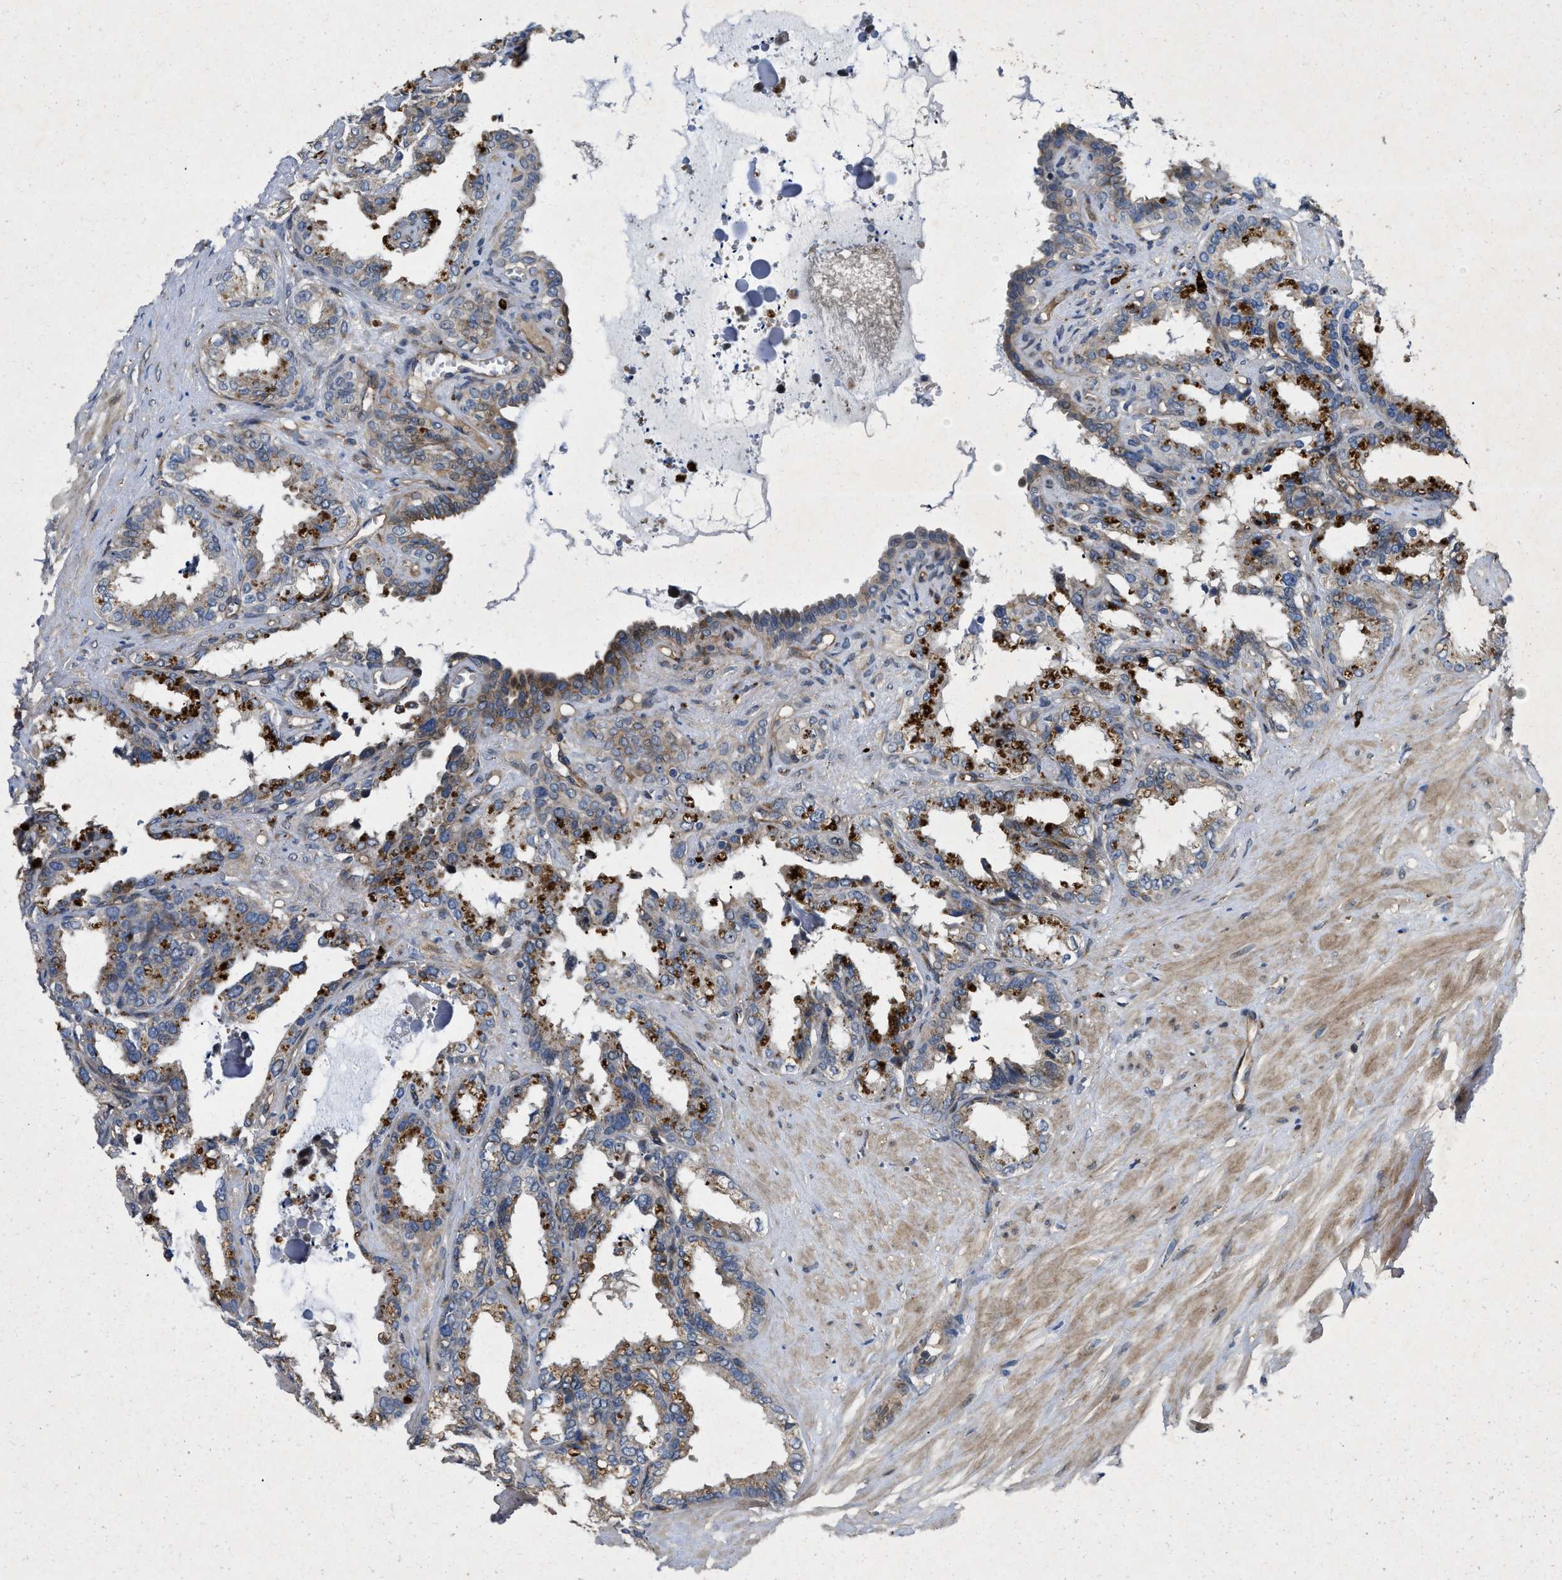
{"staining": {"intensity": "moderate", "quantity": "25%-75%", "location": "cytoplasmic/membranous"}, "tissue": "seminal vesicle", "cell_type": "Glandular cells", "image_type": "normal", "snomed": [{"axis": "morphology", "description": "Normal tissue, NOS"}, {"axis": "topography", "description": "Seminal veicle"}], "caption": "This is an image of IHC staining of normal seminal vesicle, which shows moderate expression in the cytoplasmic/membranous of glandular cells.", "gene": "HSPA12B", "patient": {"sex": "male", "age": 64}}